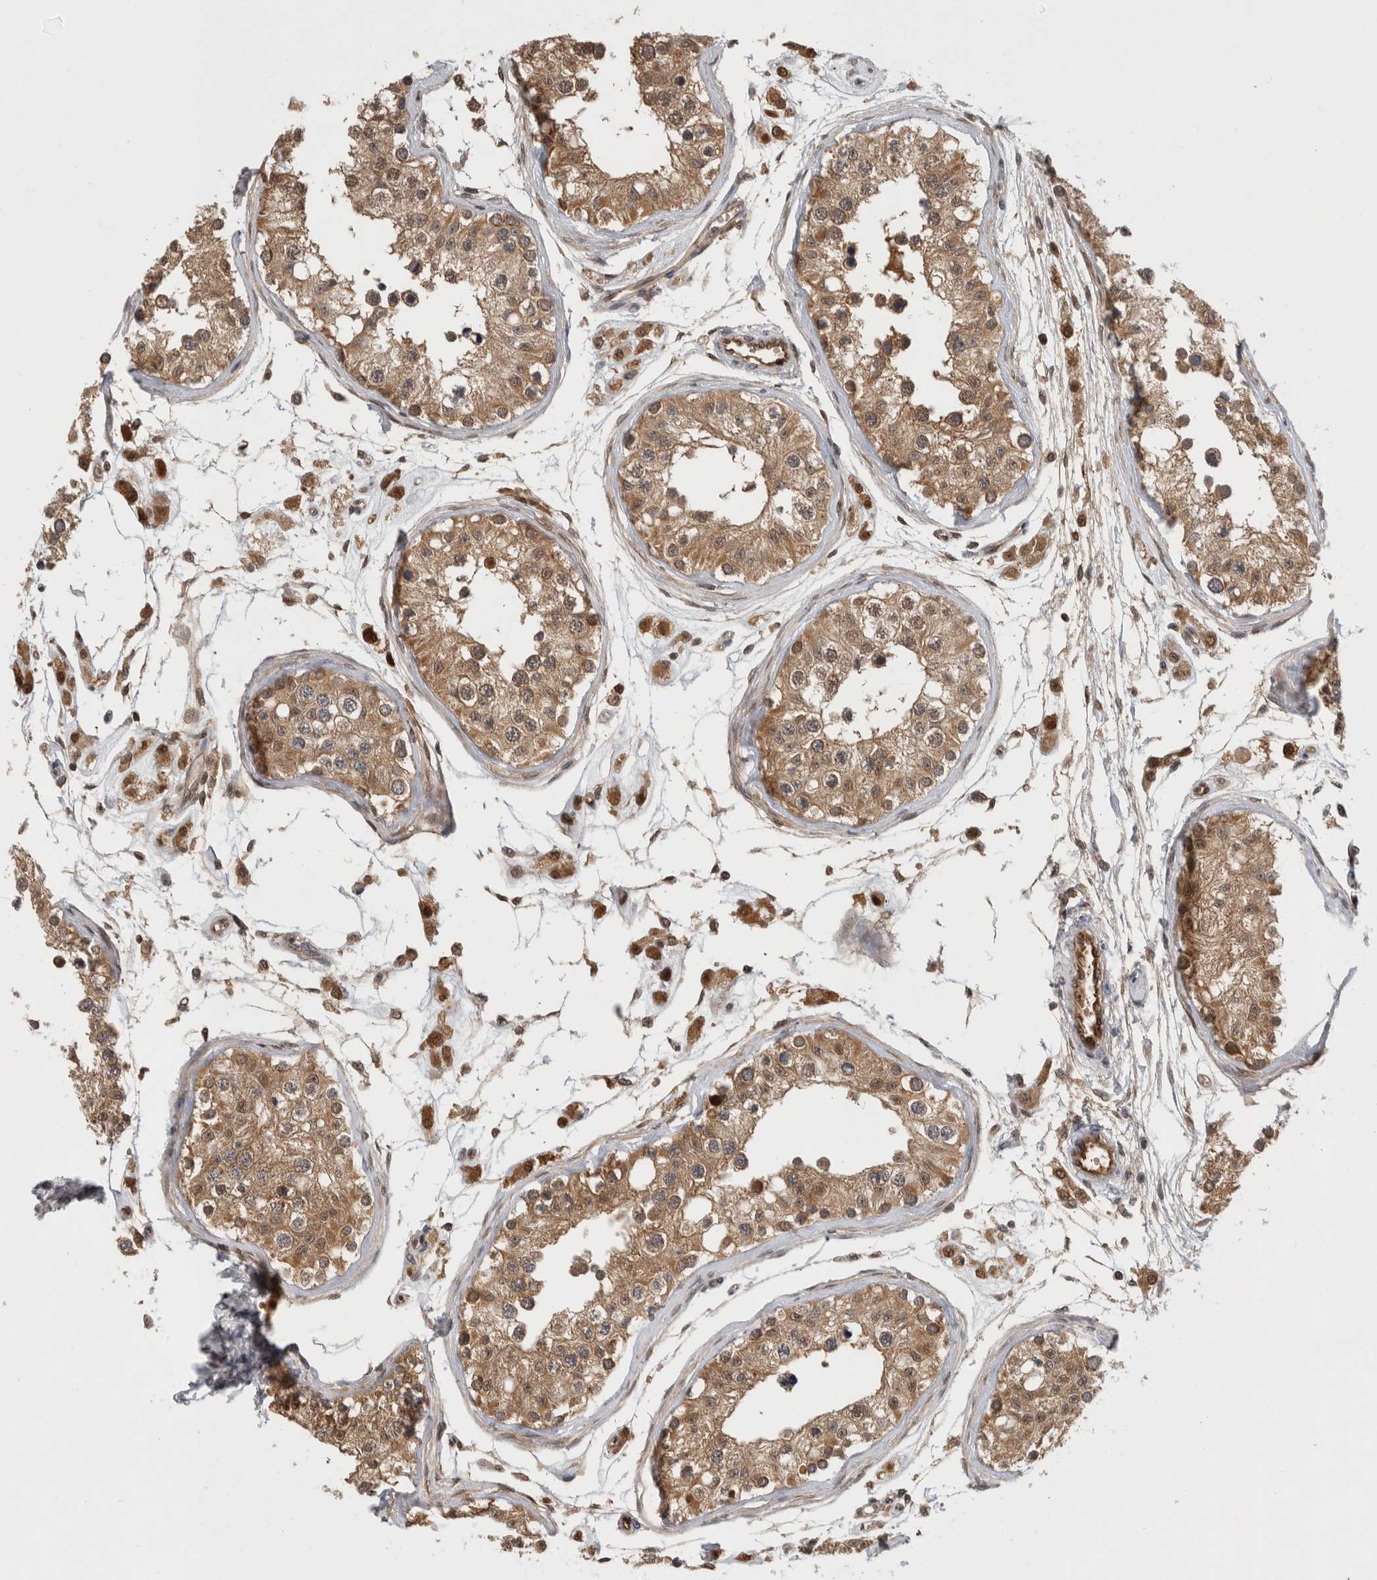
{"staining": {"intensity": "moderate", "quantity": ">75%", "location": "cytoplasmic/membranous"}, "tissue": "testis", "cell_type": "Cells in seminiferous ducts", "image_type": "normal", "snomed": [{"axis": "morphology", "description": "Normal tissue, NOS"}, {"axis": "morphology", "description": "Adenocarcinoma, metastatic, NOS"}, {"axis": "topography", "description": "Testis"}], "caption": "Immunohistochemical staining of unremarkable testis displays >75% levels of moderate cytoplasmic/membranous protein positivity in about >75% of cells in seminiferous ducts. (DAB IHC with brightfield microscopy, high magnification).", "gene": "ASTN2", "patient": {"sex": "male", "age": 26}}